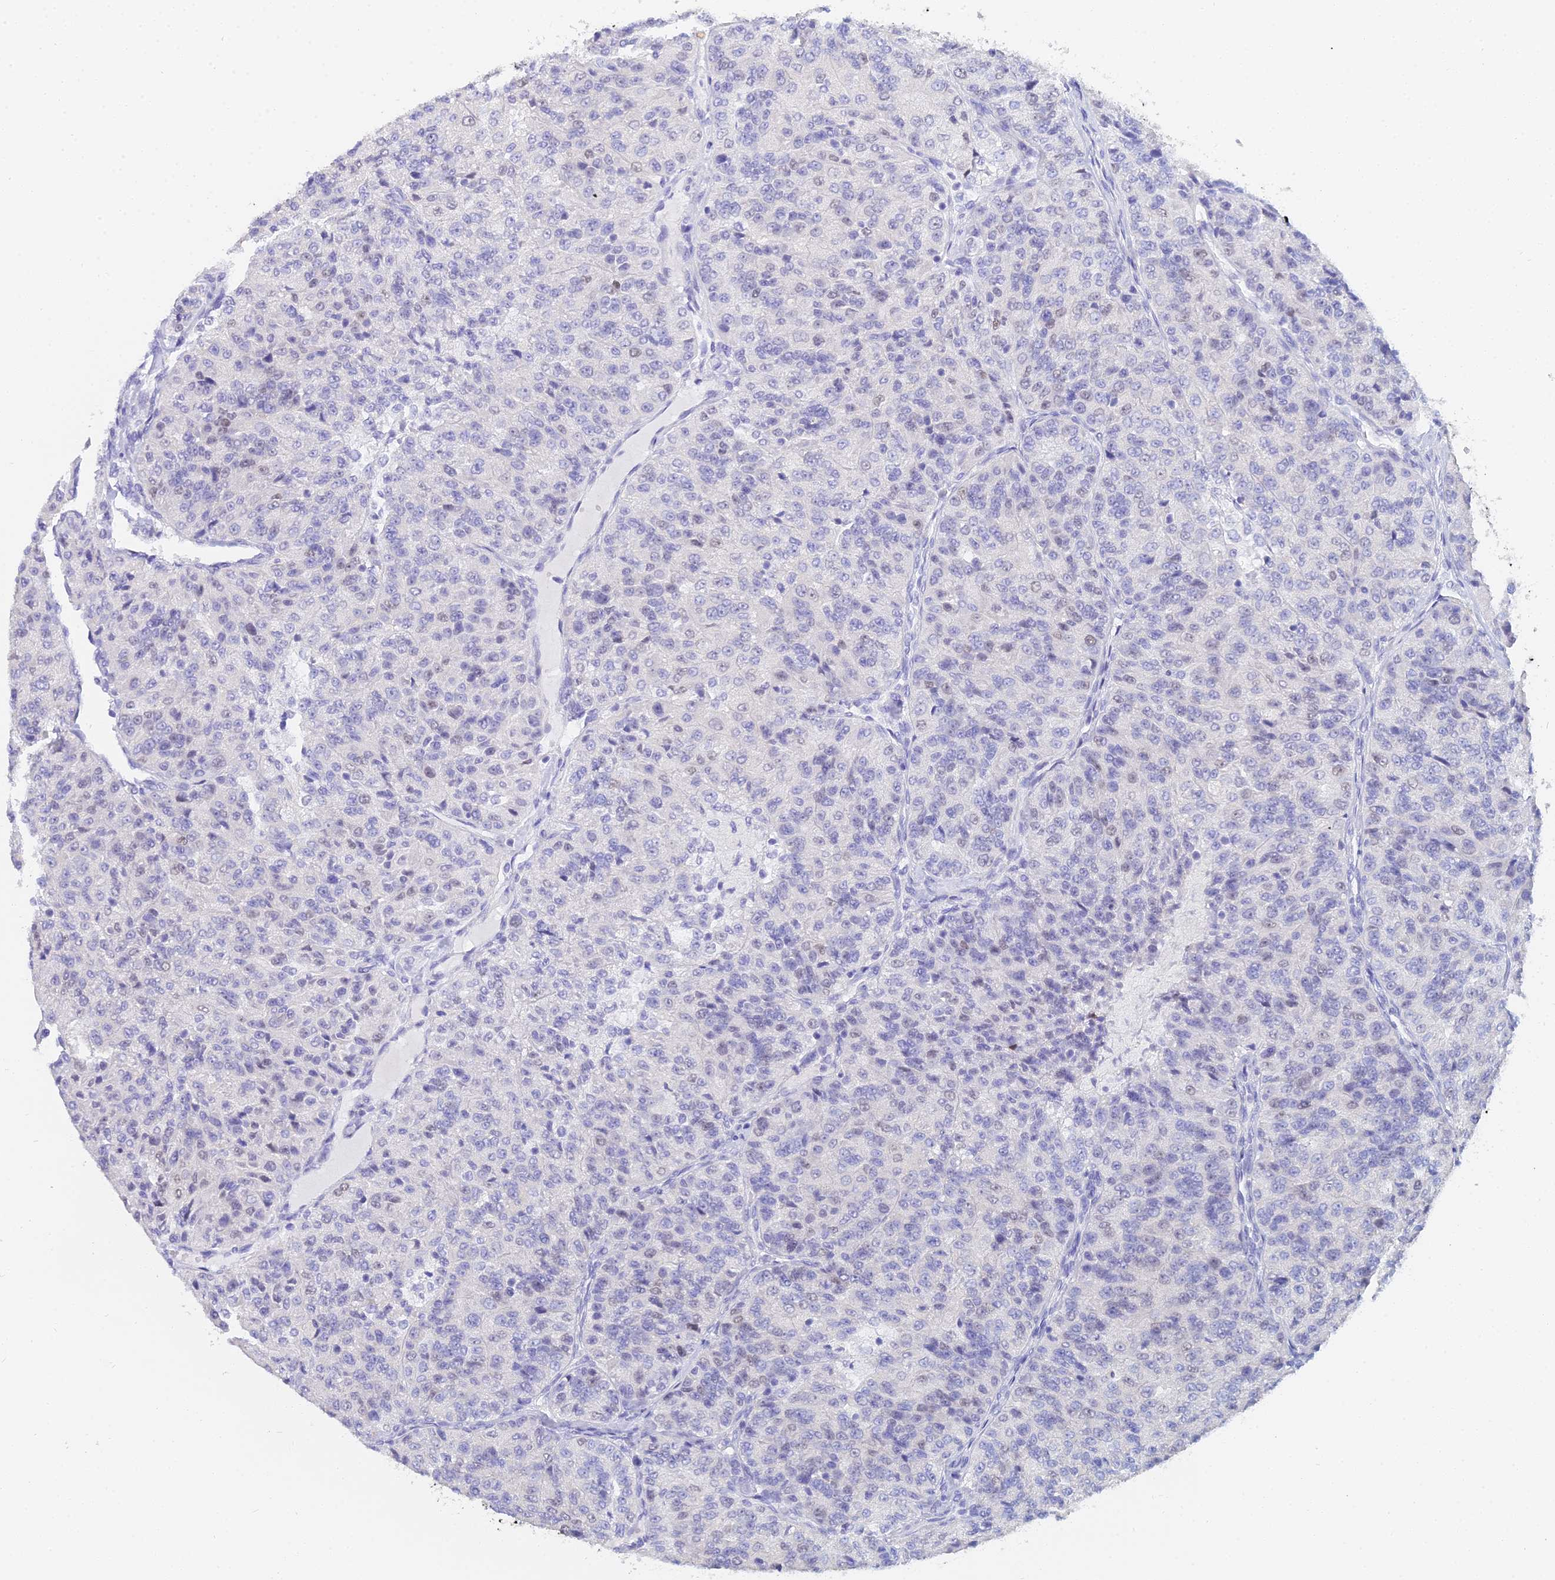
{"staining": {"intensity": "negative", "quantity": "none", "location": "none"}, "tissue": "renal cancer", "cell_type": "Tumor cells", "image_type": "cancer", "snomed": [{"axis": "morphology", "description": "Adenocarcinoma, NOS"}, {"axis": "topography", "description": "Kidney"}], "caption": "Photomicrograph shows no protein expression in tumor cells of renal adenocarcinoma tissue. (DAB immunohistochemistry with hematoxylin counter stain).", "gene": "MCM2", "patient": {"sex": "female", "age": 63}}